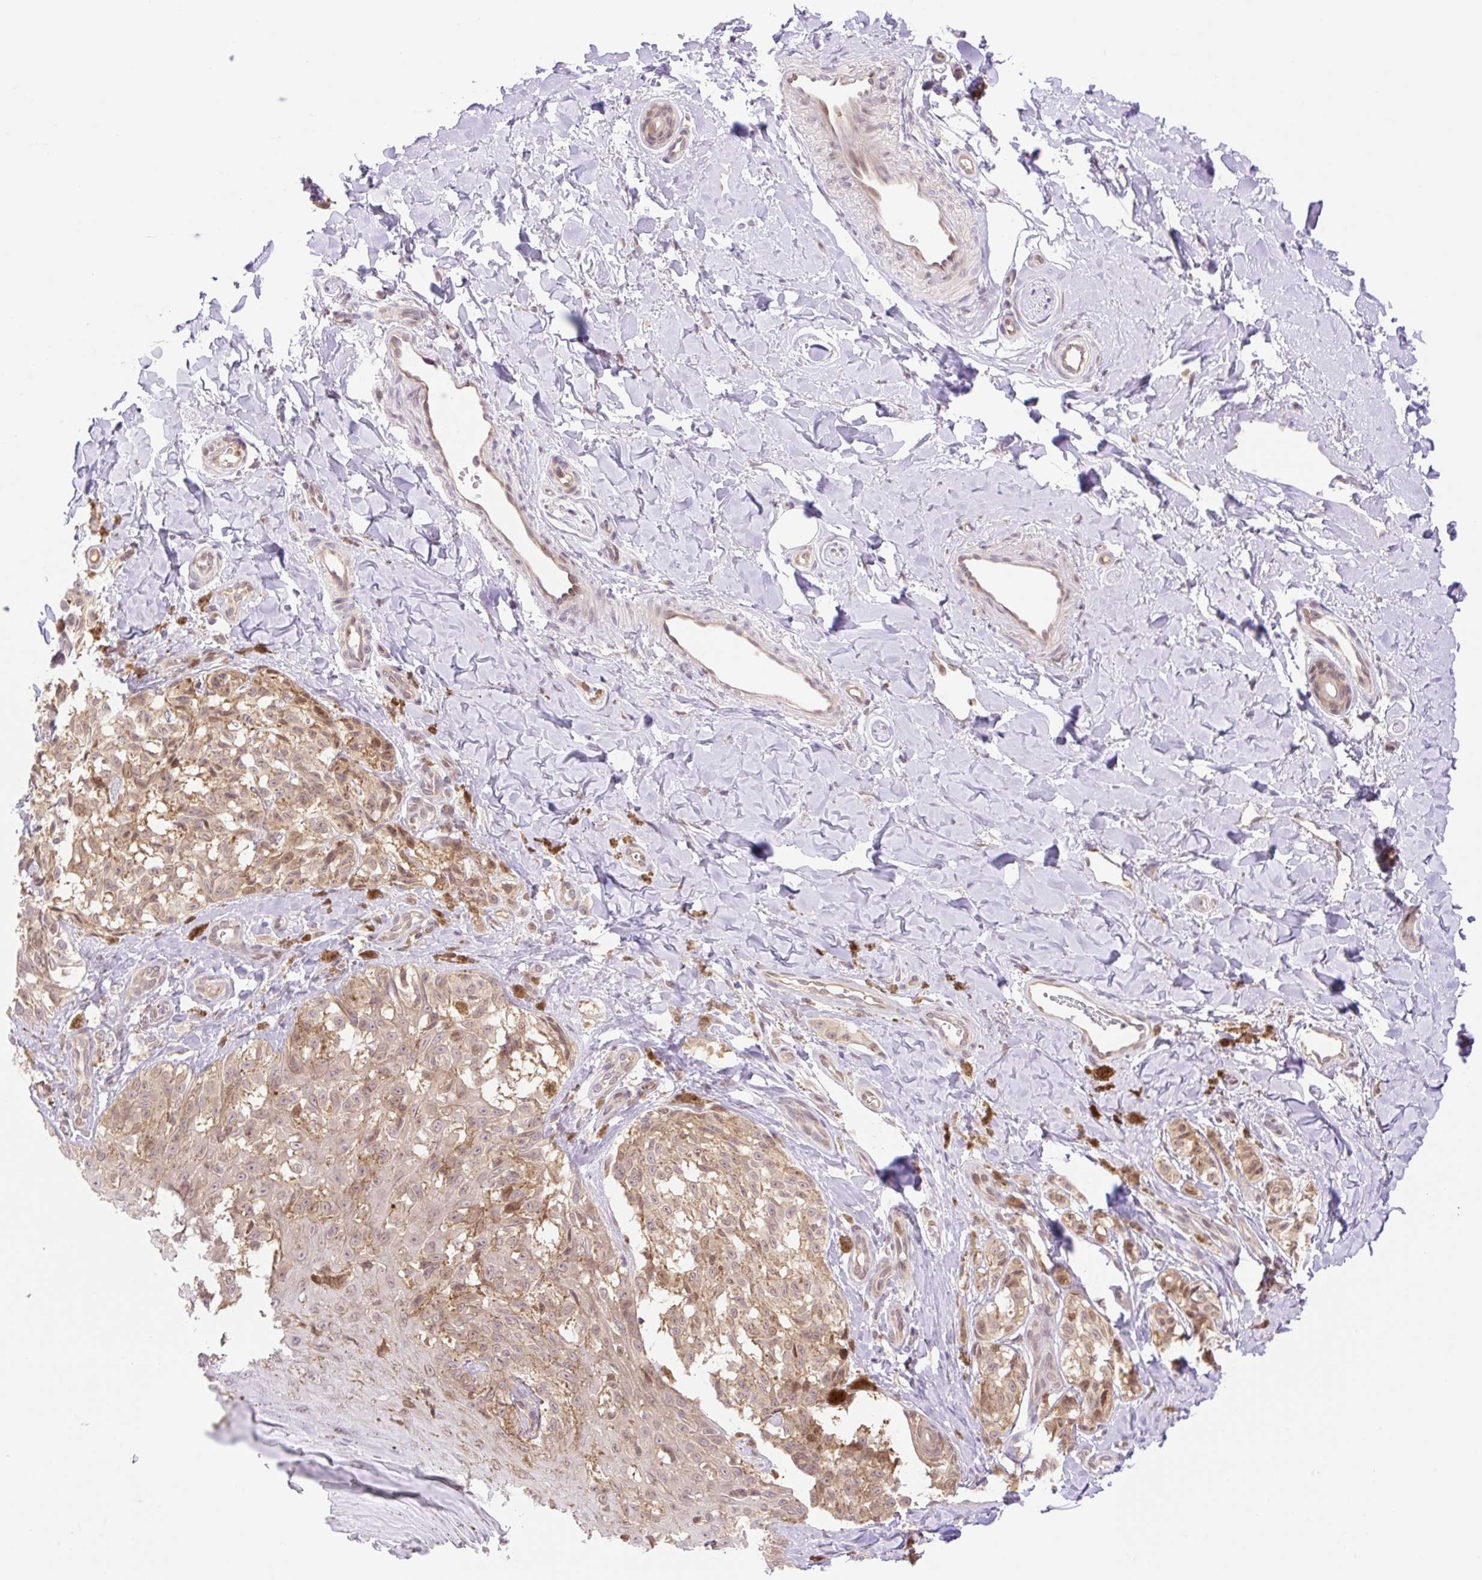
{"staining": {"intensity": "moderate", "quantity": ">75%", "location": "cytoplasmic/membranous,nuclear"}, "tissue": "melanoma", "cell_type": "Tumor cells", "image_type": "cancer", "snomed": [{"axis": "morphology", "description": "Malignant melanoma, NOS"}, {"axis": "topography", "description": "Skin"}], "caption": "The micrograph reveals a brown stain indicating the presence of a protein in the cytoplasmic/membranous and nuclear of tumor cells in melanoma.", "gene": "VPS25", "patient": {"sex": "female", "age": 65}}